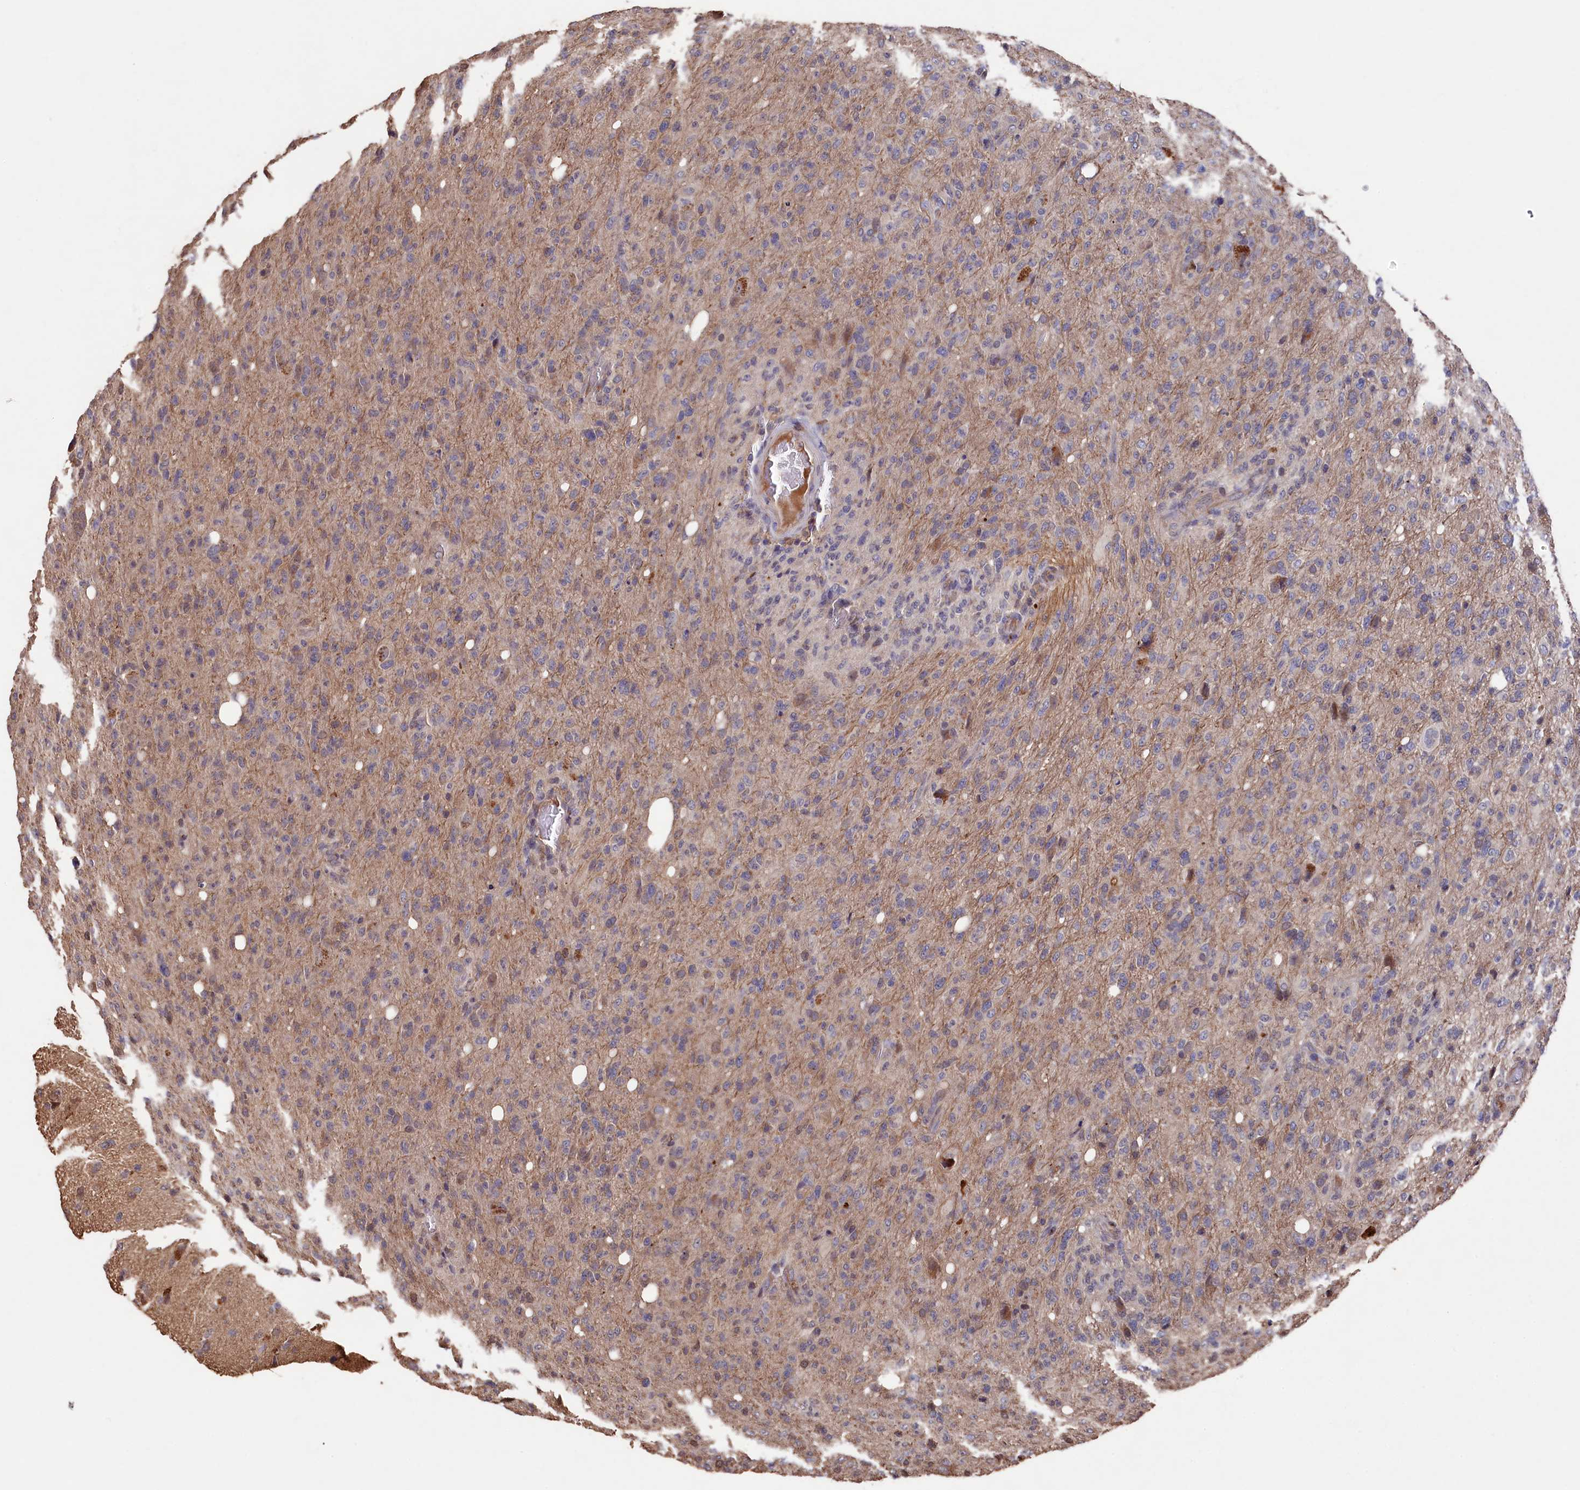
{"staining": {"intensity": "weak", "quantity": "25%-75%", "location": "cytoplasmic/membranous"}, "tissue": "glioma", "cell_type": "Tumor cells", "image_type": "cancer", "snomed": [{"axis": "morphology", "description": "Glioma, malignant, High grade"}, {"axis": "topography", "description": "Brain"}], "caption": "Brown immunohistochemical staining in human glioma shows weak cytoplasmic/membranous expression in about 25%-75% of tumor cells. (brown staining indicates protein expression, while blue staining denotes nuclei).", "gene": "NAA60", "patient": {"sex": "female", "age": 57}}